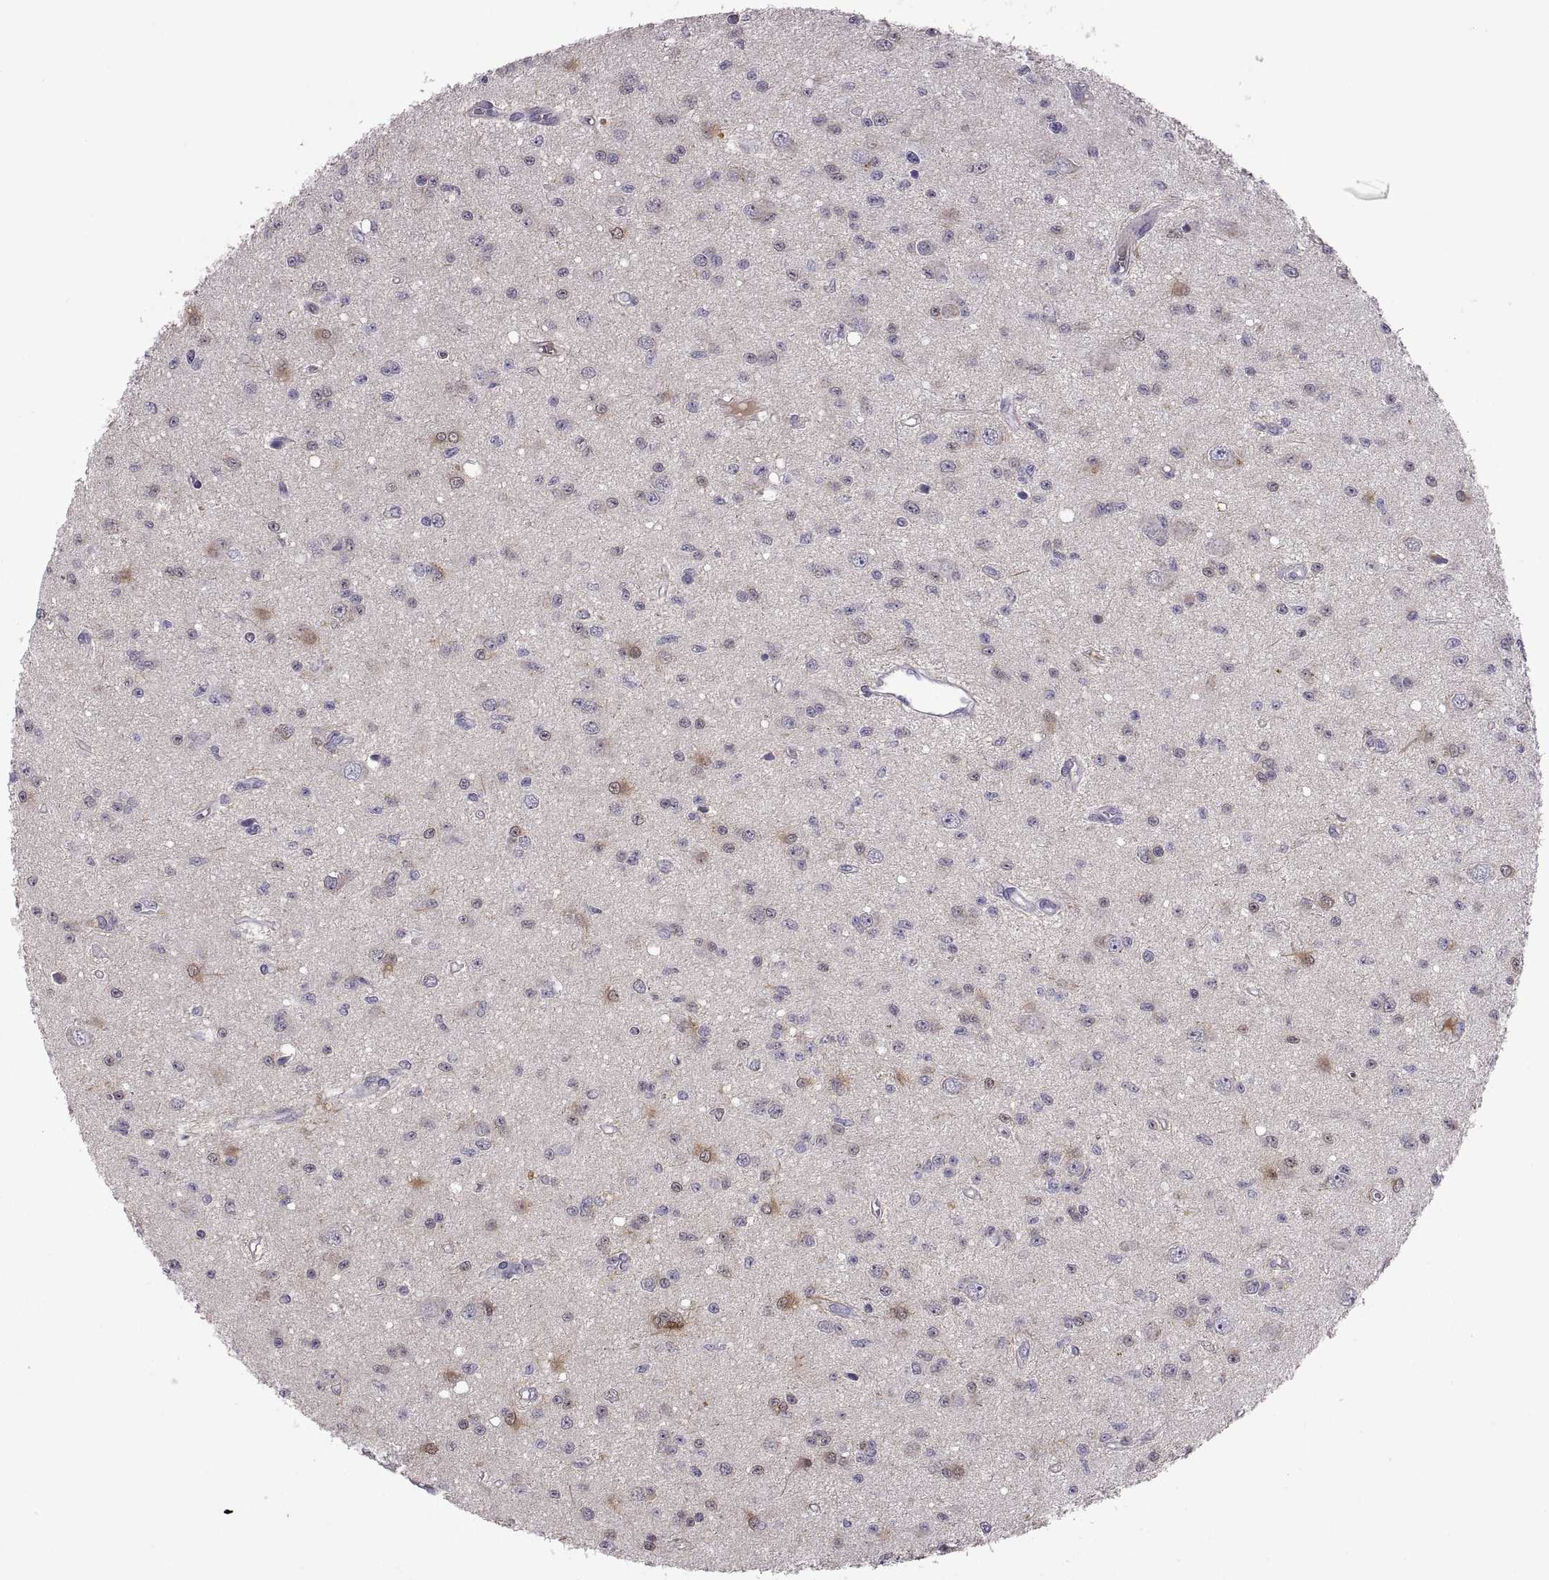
{"staining": {"intensity": "negative", "quantity": "none", "location": "none"}, "tissue": "glioma", "cell_type": "Tumor cells", "image_type": "cancer", "snomed": [{"axis": "morphology", "description": "Glioma, malignant, Low grade"}, {"axis": "topography", "description": "Brain"}], "caption": "DAB immunohistochemical staining of human glioma displays no significant positivity in tumor cells.", "gene": "FGF9", "patient": {"sex": "female", "age": 45}}